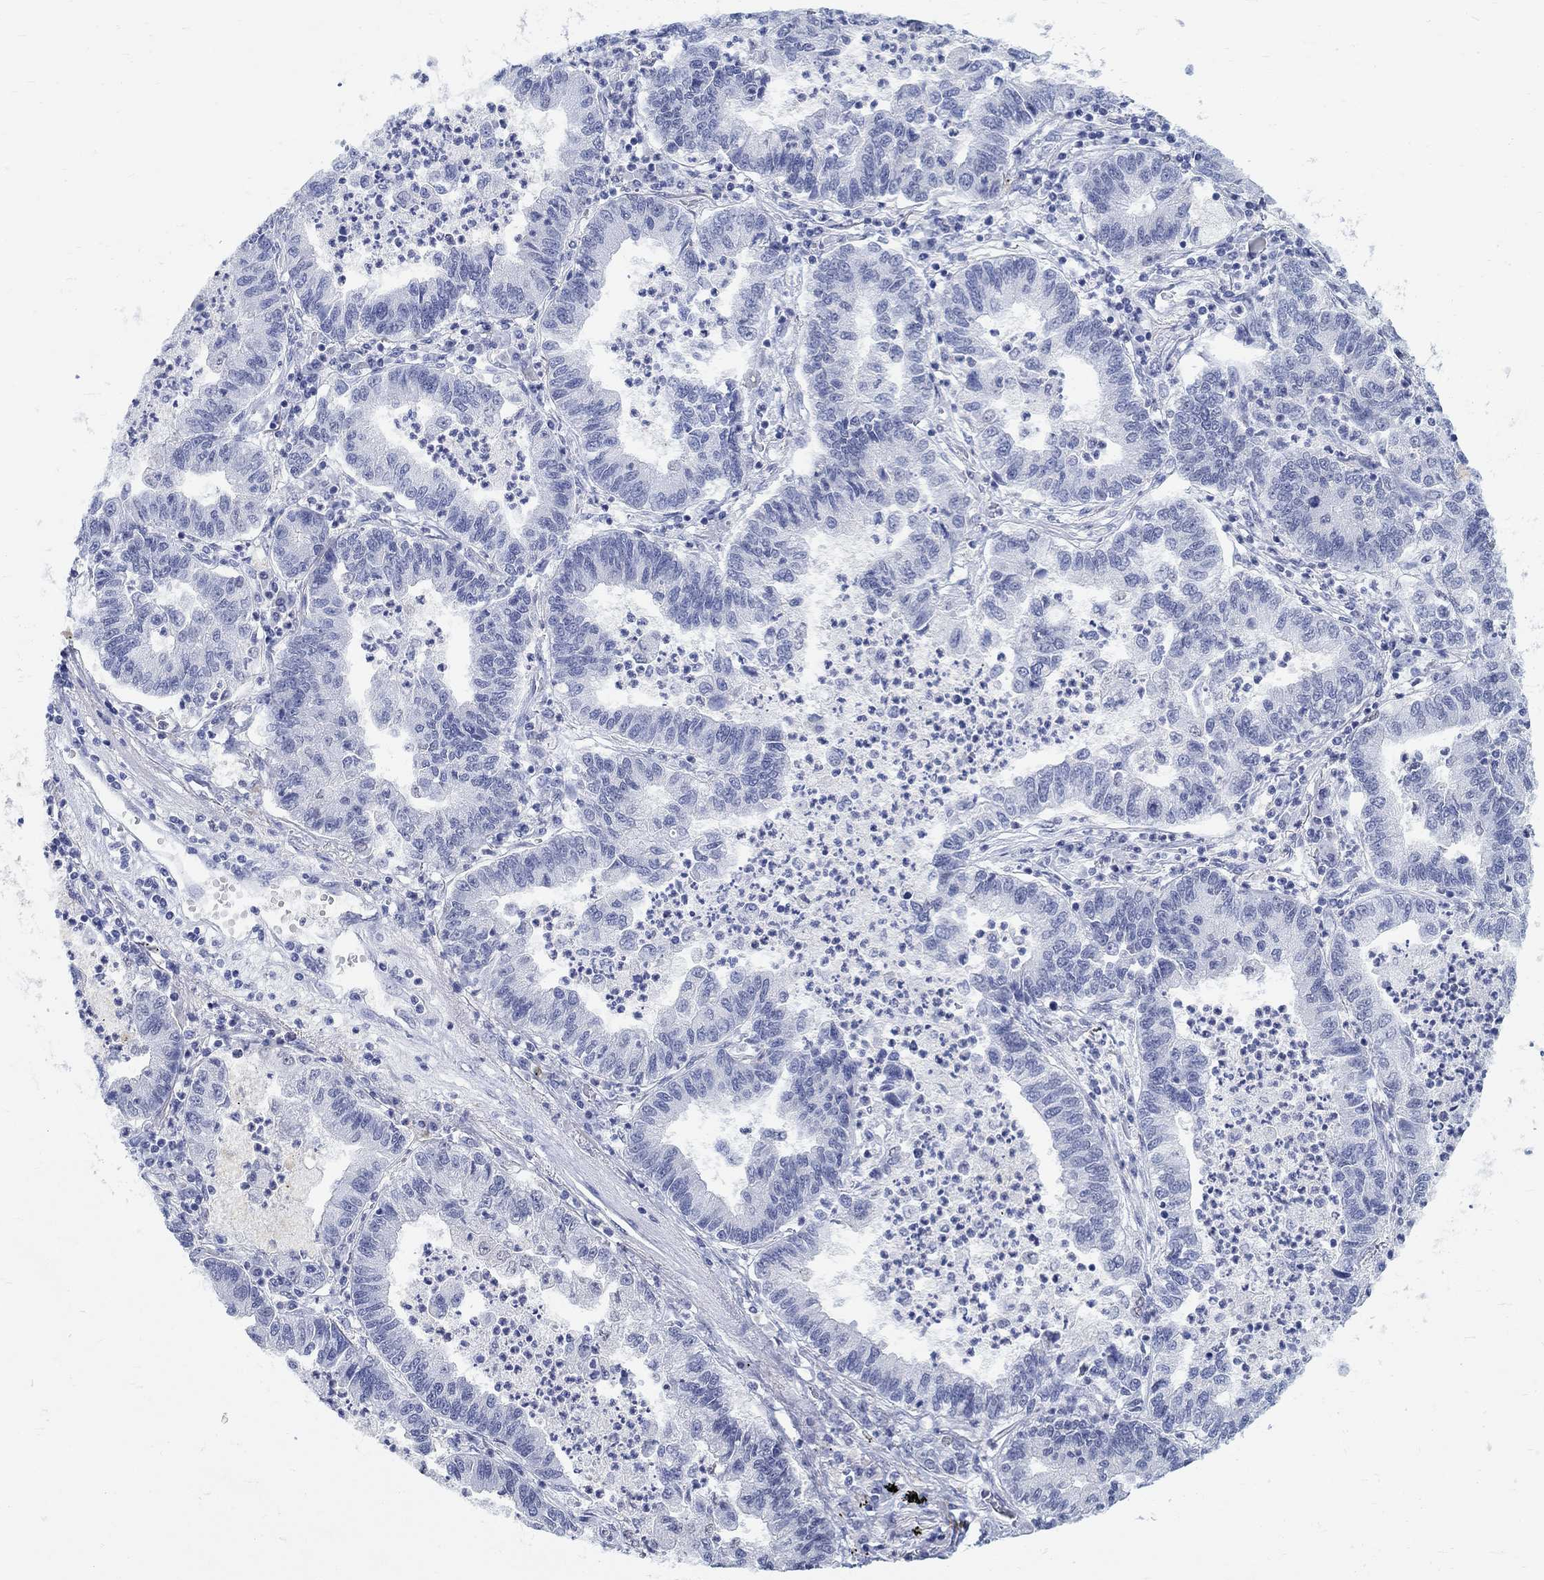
{"staining": {"intensity": "negative", "quantity": "none", "location": "none"}, "tissue": "lung cancer", "cell_type": "Tumor cells", "image_type": "cancer", "snomed": [{"axis": "morphology", "description": "Adenocarcinoma, NOS"}, {"axis": "topography", "description": "Lung"}], "caption": "Immunohistochemistry (IHC) photomicrograph of neoplastic tissue: lung adenocarcinoma stained with DAB (3,3'-diaminobenzidine) demonstrates no significant protein expression in tumor cells. Nuclei are stained in blue.", "gene": "ANKS1B", "patient": {"sex": "female", "age": 57}}